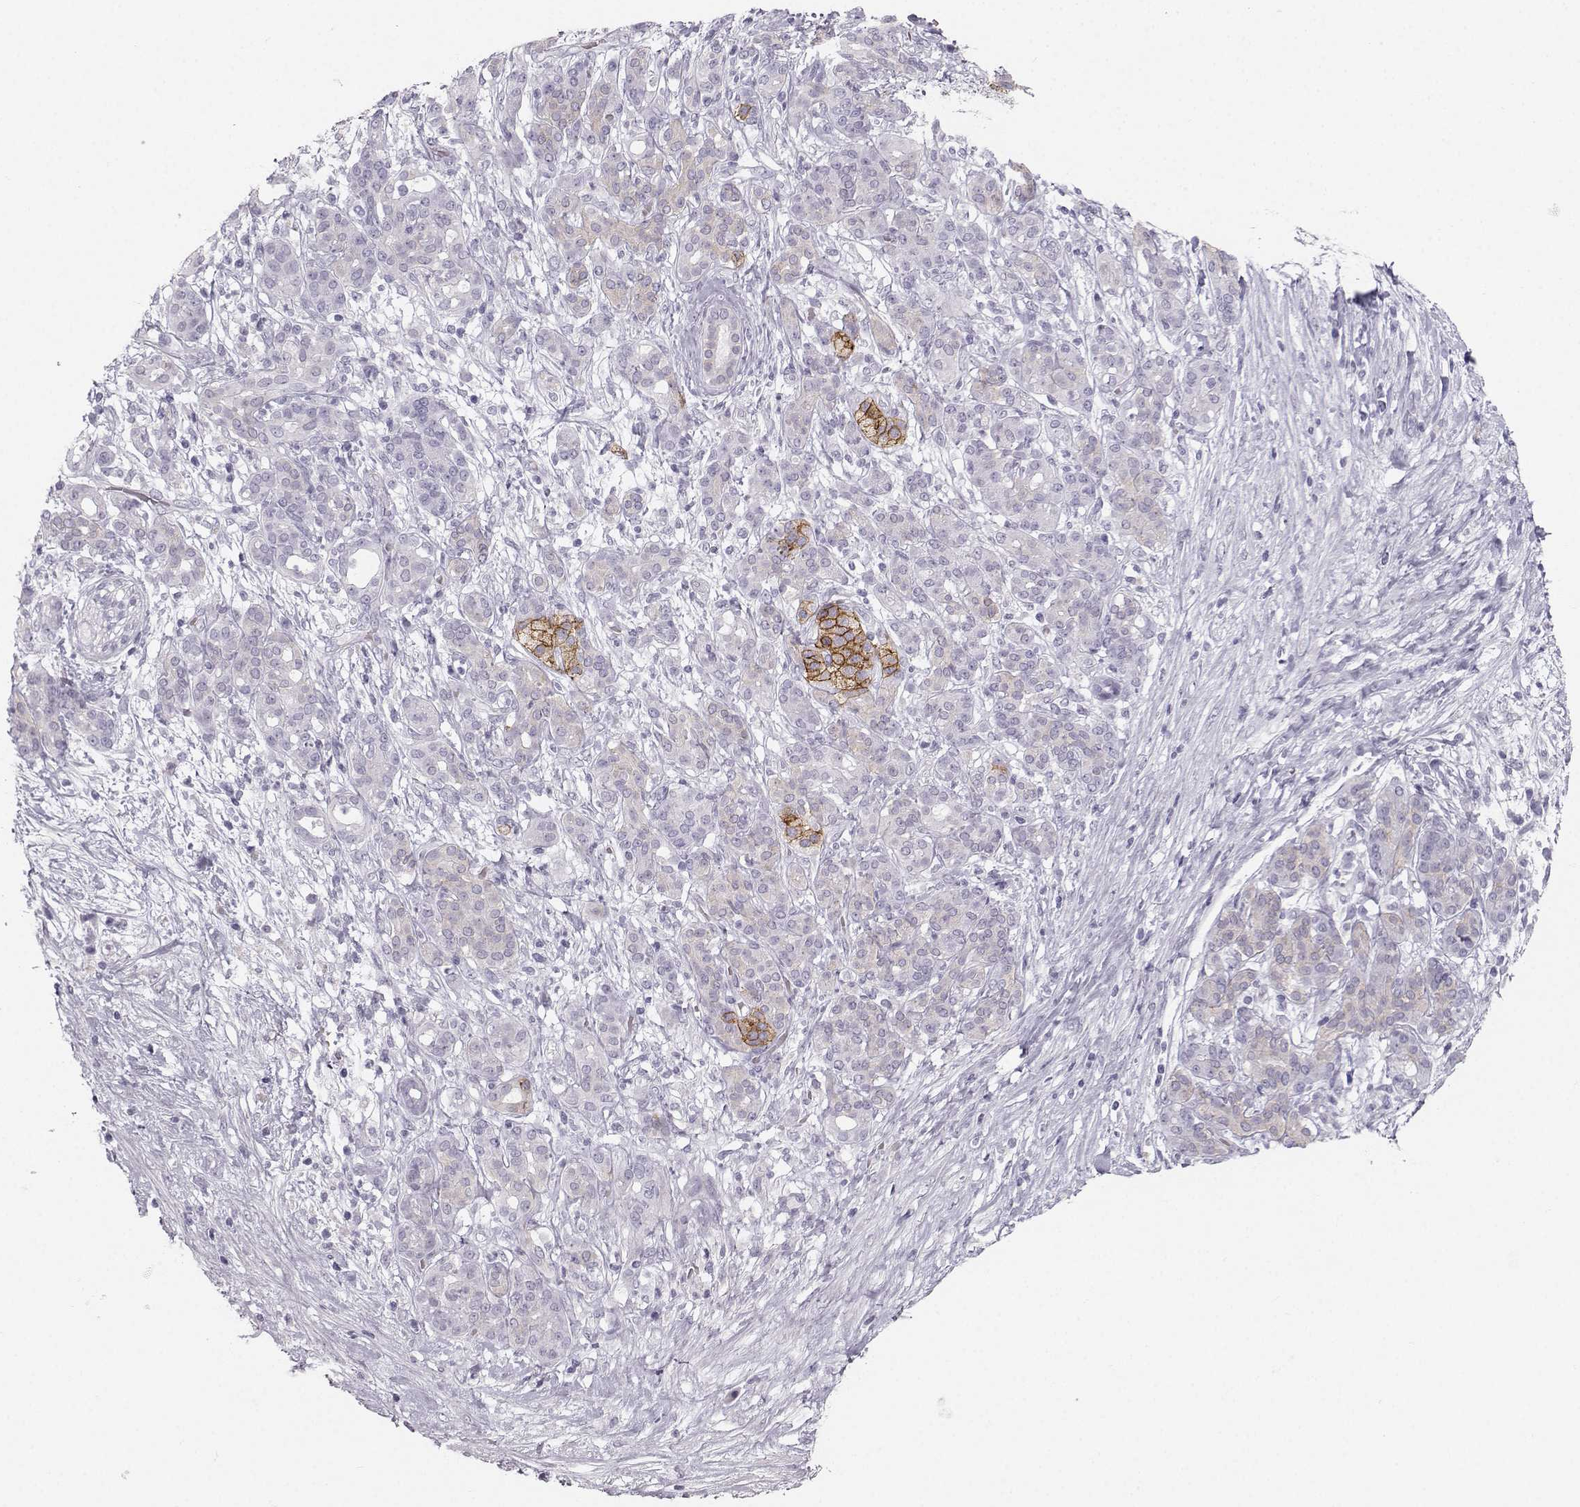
{"staining": {"intensity": "negative", "quantity": "none", "location": "none"}, "tissue": "pancreatic cancer", "cell_type": "Tumor cells", "image_type": "cancer", "snomed": [{"axis": "morphology", "description": "Adenocarcinoma, NOS"}, {"axis": "topography", "description": "Pancreas"}], "caption": "Tumor cells are negative for protein expression in human pancreatic cancer. (Immunohistochemistry (ihc), brightfield microscopy, high magnification).", "gene": "CASR", "patient": {"sex": "male", "age": 44}}